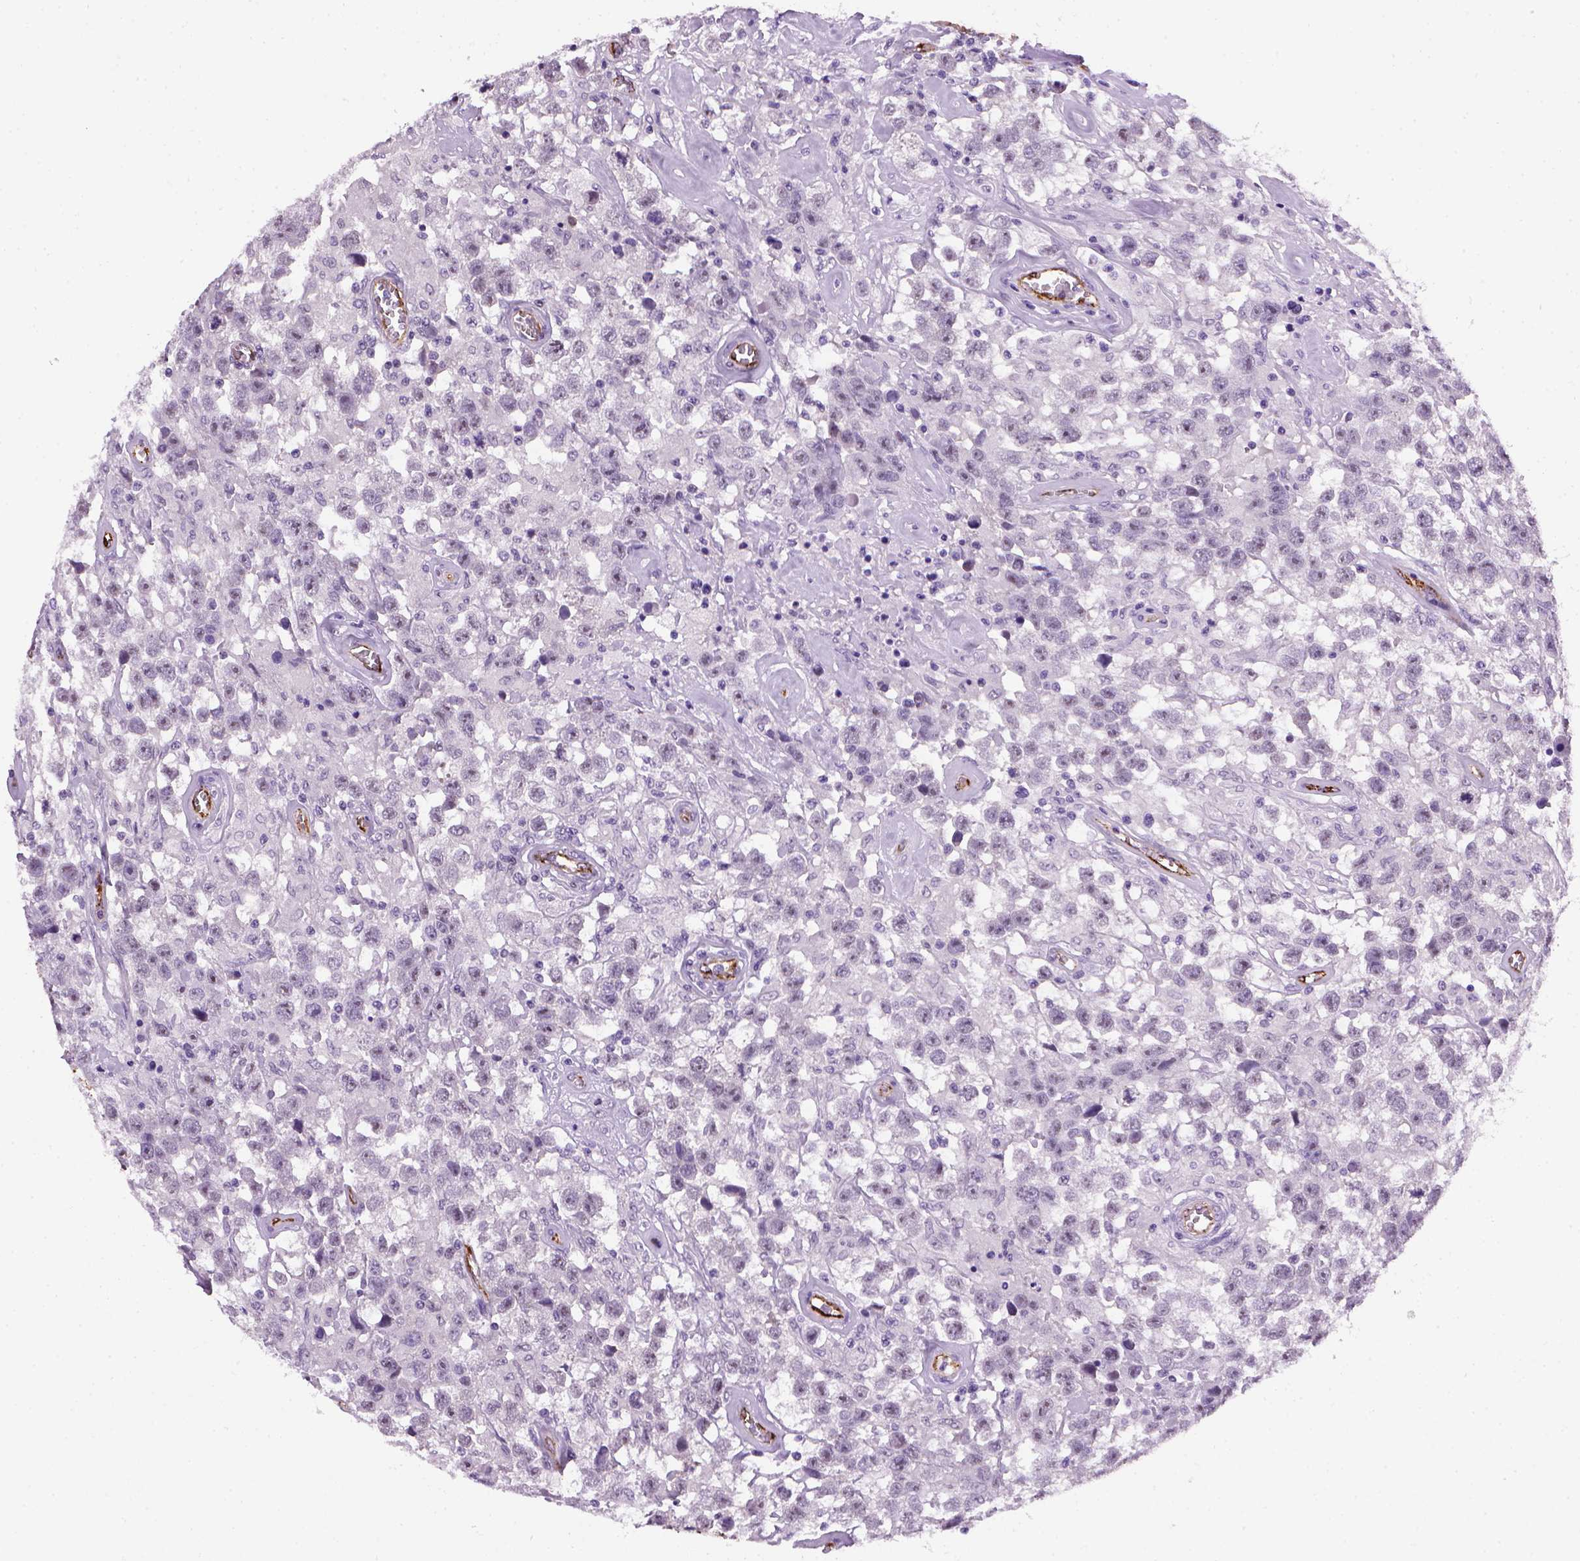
{"staining": {"intensity": "negative", "quantity": "none", "location": "none"}, "tissue": "testis cancer", "cell_type": "Tumor cells", "image_type": "cancer", "snomed": [{"axis": "morphology", "description": "Seminoma, NOS"}, {"axis": "topography", "description": "Testis"}], "caption": "A histopathology image of testis cancer stained for a protein reveals no brown staining in tumor cells.", "gene": "VWF", "patient": {"sex": "male", "age": 43}}